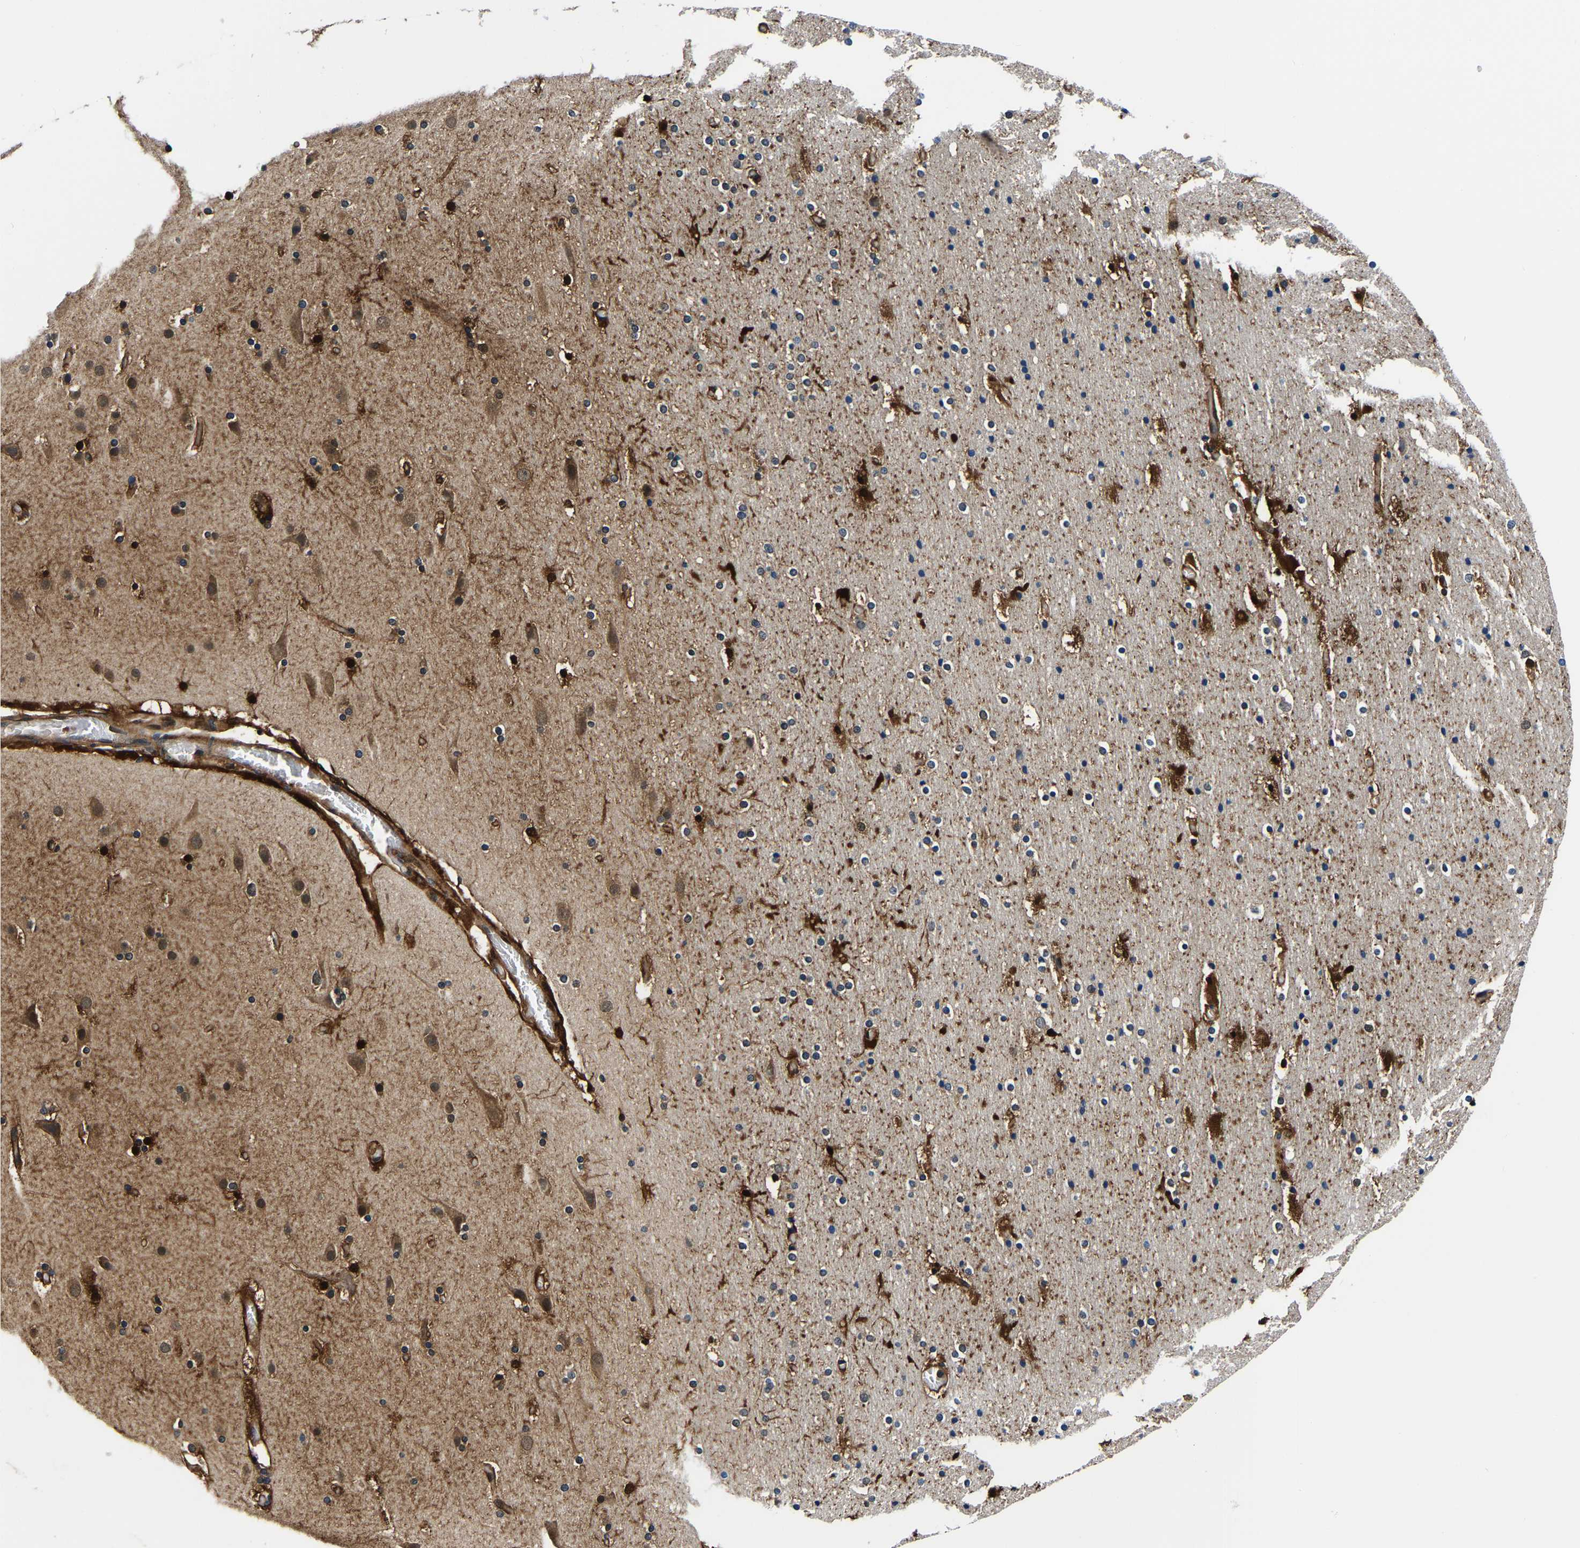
{"staining": {"intensity": "moderate", "quantity": ">75%", "location": "cytoplasmic/membranous"}, "tissue": "cerebral cortex", "cell_type": "Endothelial cells", "image_type": "normal", "snomed": [{"axis": "morphology", "description": "Normal tissue, NOS"}, {"axis": "topography", "description": "Cerebral cortex"}], "caption": "Benign cerebral cortex demonstrates moderate cytoplasmic/membranous expression in about >75% of endothelial cells.", "gene": "S100A13", "patient": {"sex": "male", "age": 57}}